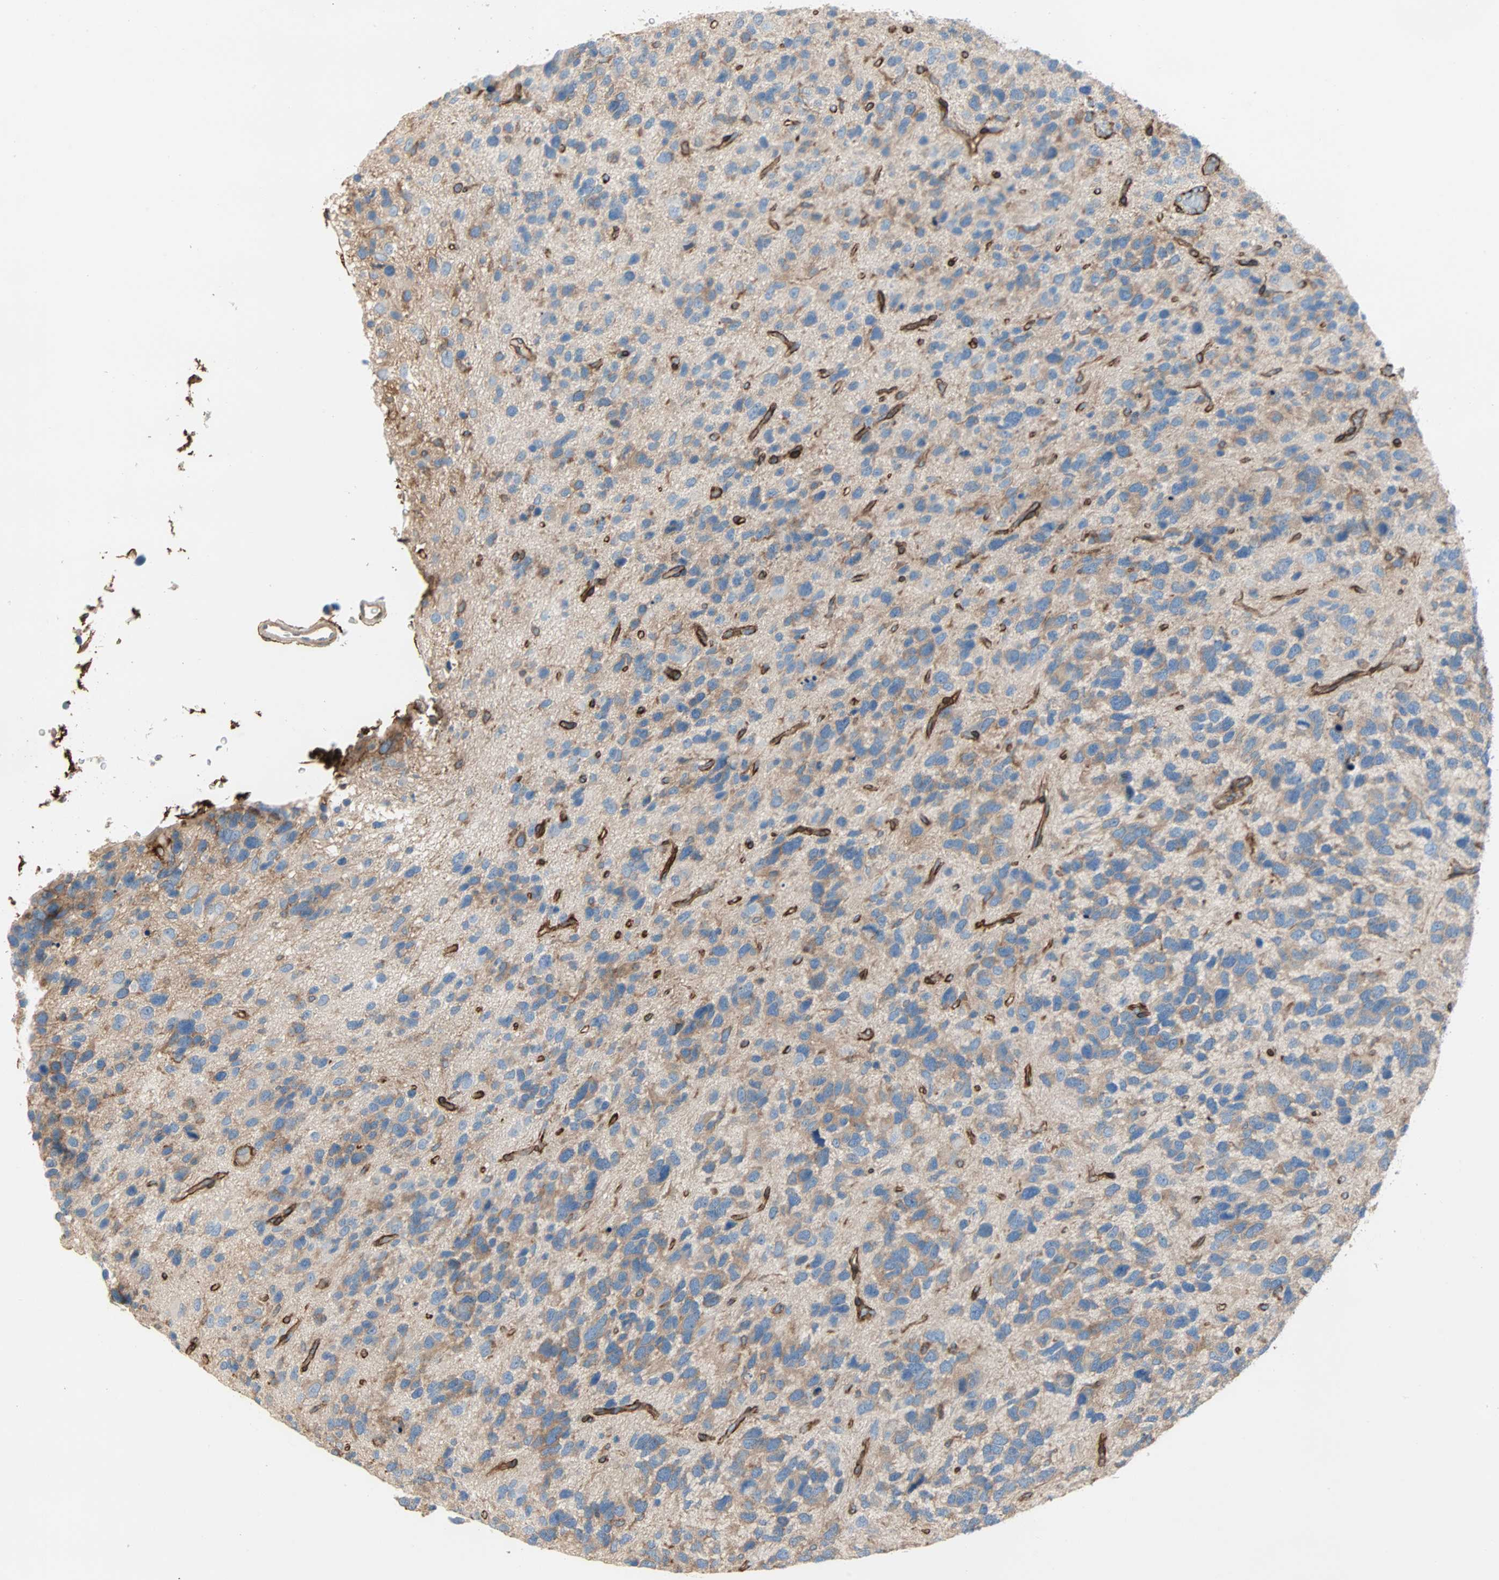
{"staining": {"intensity": "moderate", "quantity": ">75%", "location": "cytoplasmic/membranous"}, "tissue": "glioma", "cell_type": "Tumor cells", "image_type": "cancer", "snomed": [{"axis": "morphology", "description": "Glioma, malignant, High grade"}, {"axis": "topography", "description": "Brain"}], "caption": "Immunohistochemical staining of human glioma demonstrates medium levels of moderate cytoplasmic/membranous protein expression in about >75% of tumor cells. (Brightfield microscopy of DAB IHC at high magnification).", "gene": "EPB41L2", "patient": {"sex": "female", "age": 58}}